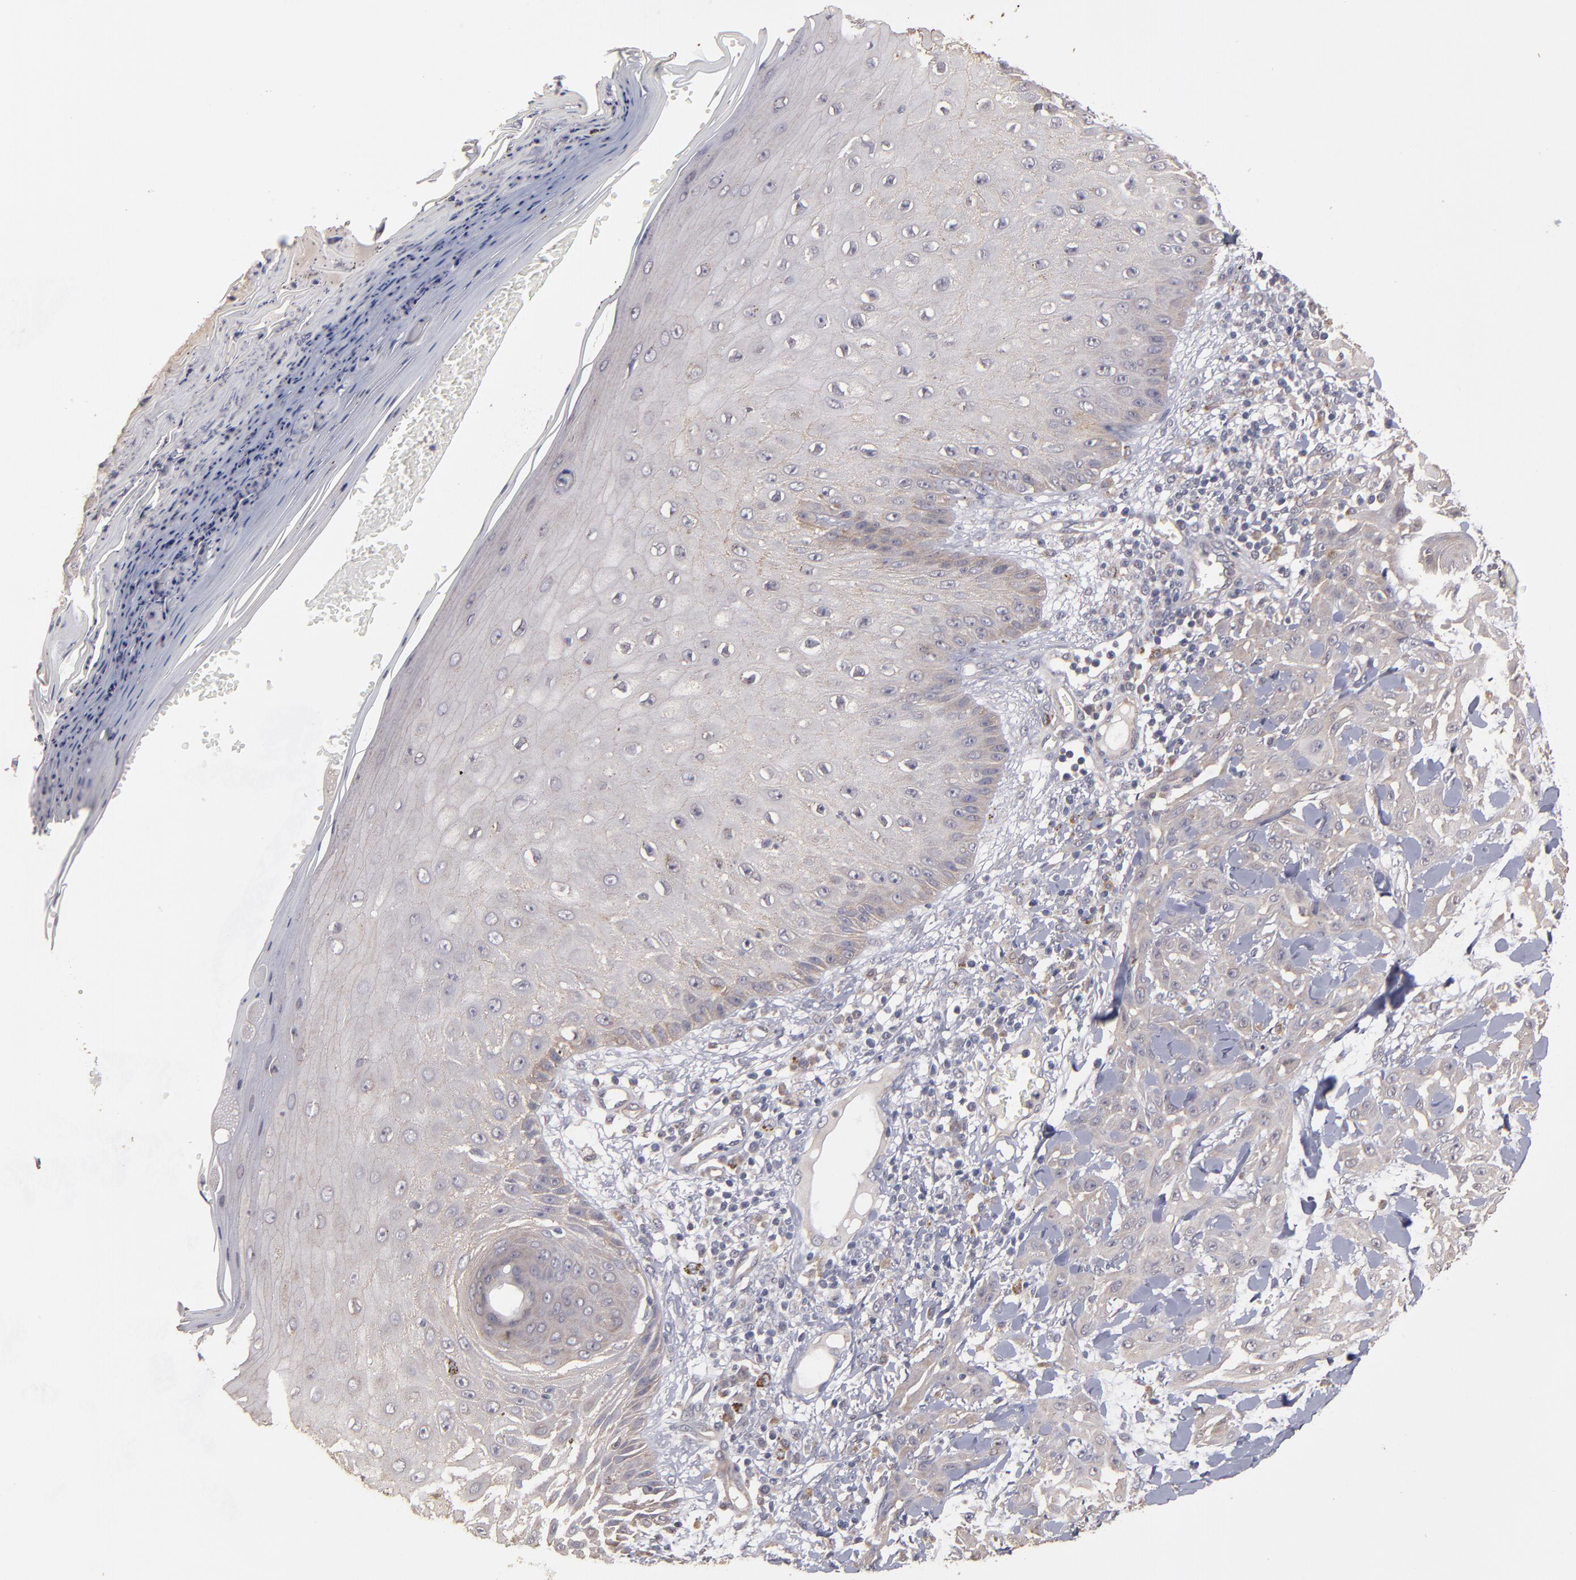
{"staining": {"intensity": "weak", "quantity": "<25%", "location": "cytoplasmic/membranous"}, "tissue": "skin cancer", "cell_type": "Tumor cells", "image_type": "cancer", "snomed": [{"axis": "morphology", "description": "Squamous cell carcinoma, NOS"}, {"axis": "topography", "description": "Skin"}], "caption": "Immunohistochemistry micrograph of skin cancer stained for a protein (brown), which demonstrates no expression in tumor cells.", "gene": "CTSO", "patient": {"sex": "male", "age": 24}}